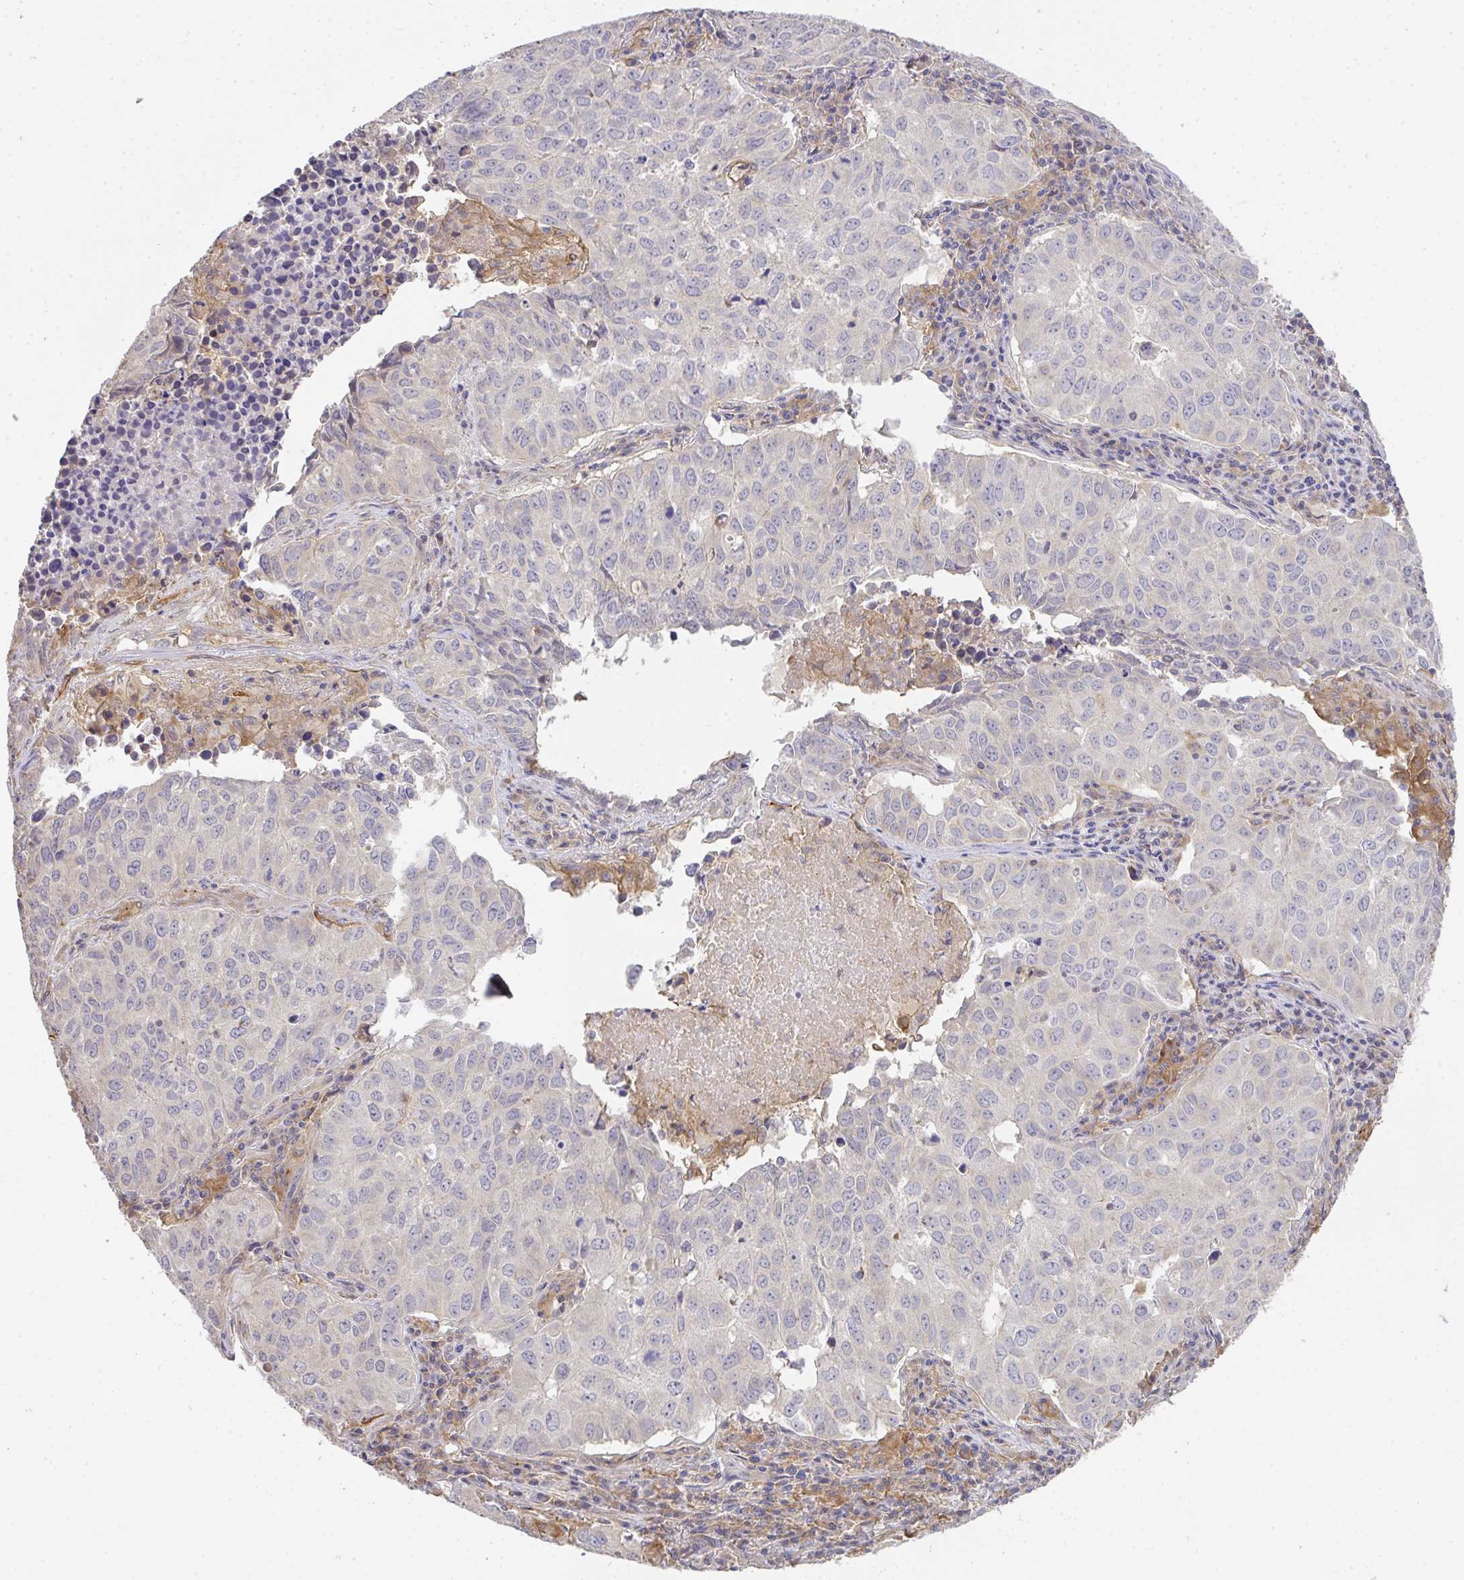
{"staining": {"intensity": "negative", "quantity": "none", "location": "none"}, "tissue": "lung cancer", "cell_type": "Tumor cells", "image_type": "cancer", "snomed": [{"axis": "morphology", "description": "Adenocarcinoma, NOS"}, {"axis": "topography", "description": "Lung"}], "caption": "A micrograph of lung adenocarcinoma stained for a protein reveals no brown staining in tumor cells.", "gene": "EEF1AKMT1", "patient": {"sex": "female", "age": 50}}